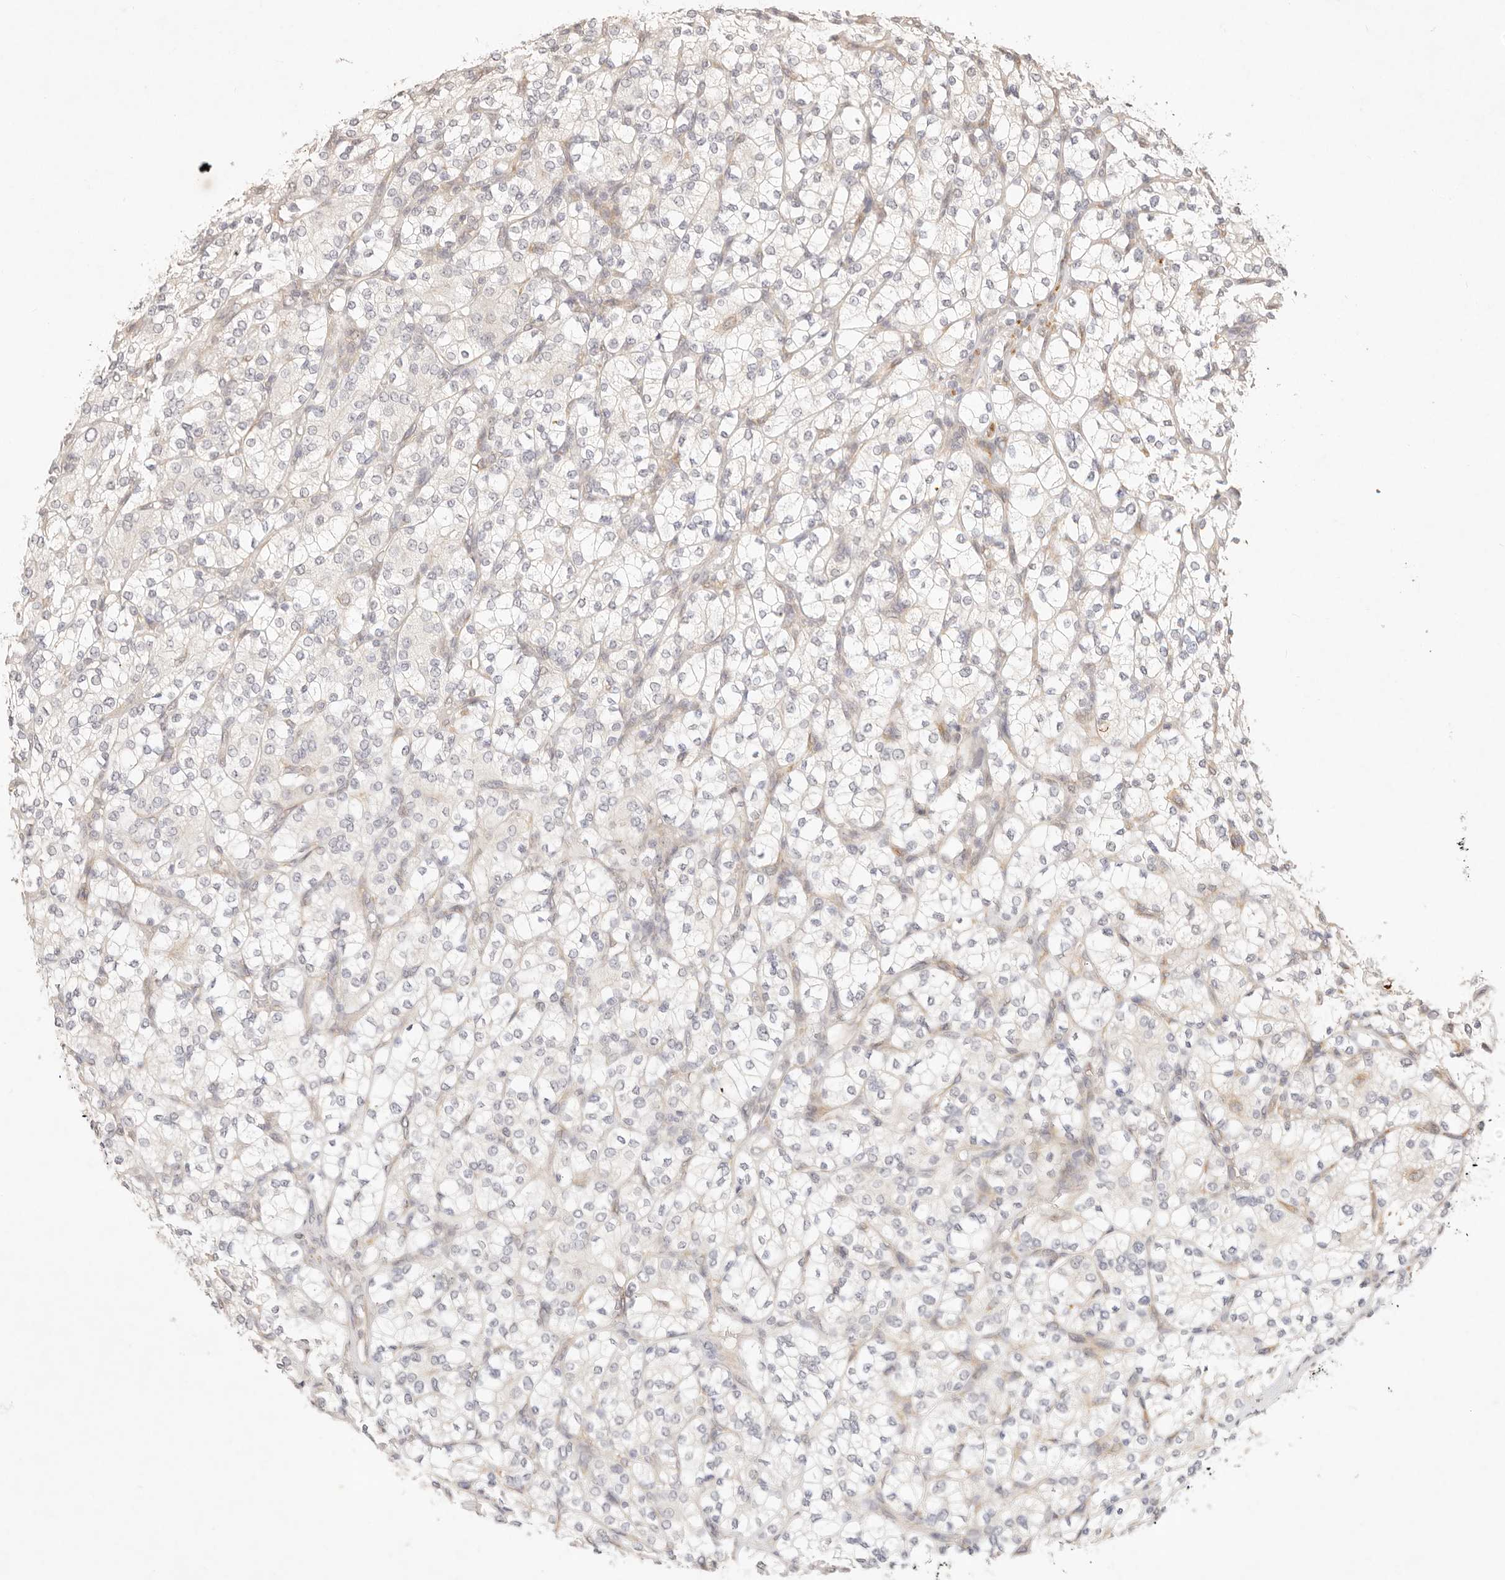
{"staining": {"intensity": "negative", "quantity": "none", "location": "none"}, "tissue": "renal cancer", "cell_type": "Tumor cells", "image_type": "cancer", "snomed": [{"axis": "morphology", "description": "Adenocarcinoma, NOS"}, {"axis": "topography", "description": "Kidney"}], "caption": "Image shows no protein expression in tumor cells of renal cancer (adenocarcinoma) tissue.", "gene": "GPR156", "patient": {"sex": "male", "age": 77}}